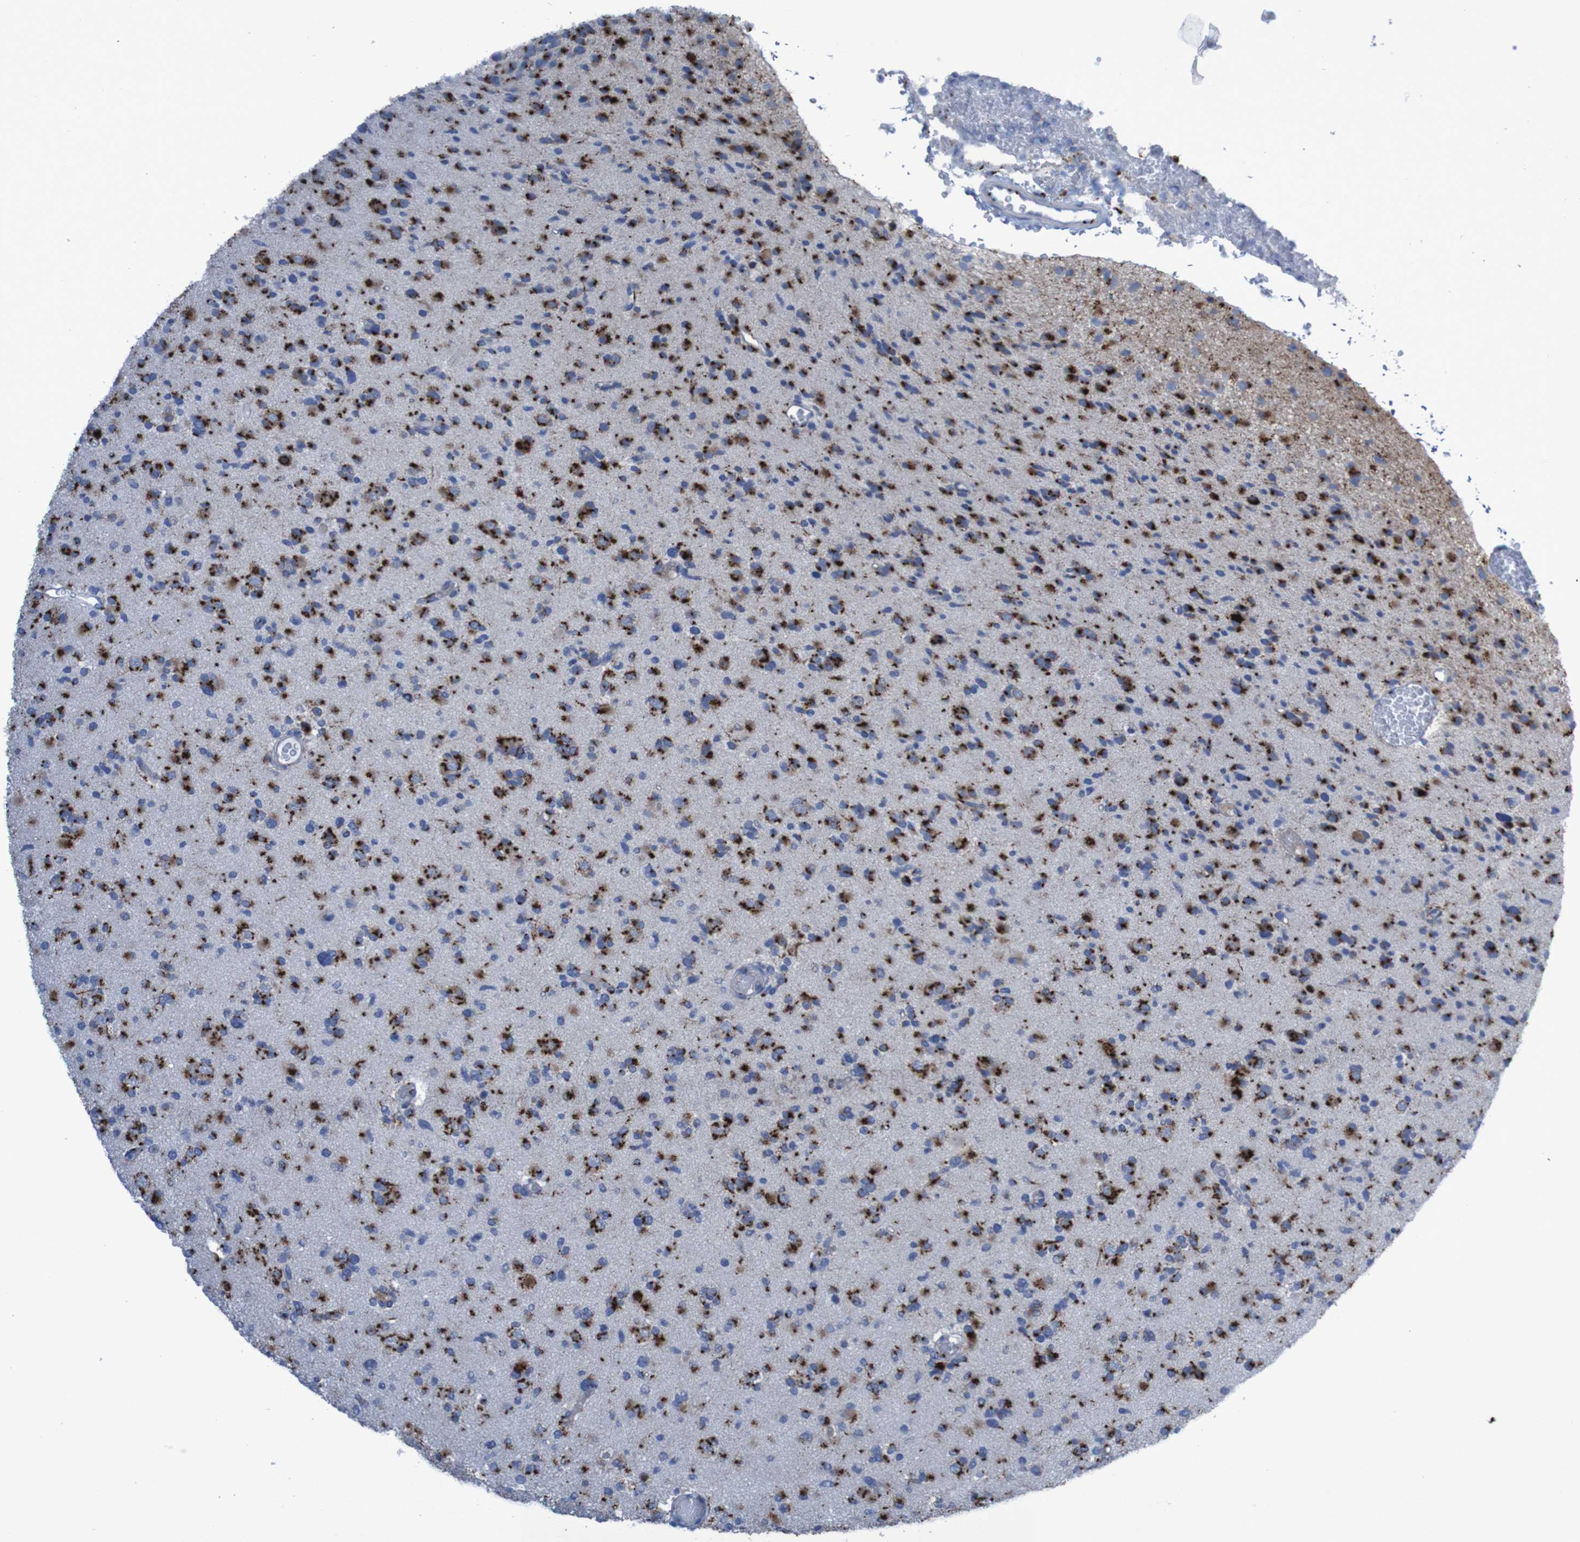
{"staining": {"intensity": "strong", "quantity": ">75%", "location": "cytoplasmic/membranous"}, "tissue": "glioma", "cell_type": "Tumor cells", "image_type": "cancer", "snomed": [{"axis": "morphology", "description": "Glioma, malignant, Low grade"}, {"axis": "topography", "description": "Brain"}], "caption": "IHC (DAB (3,3'-diaminobenzidine)) staining of human glioma shows strong cytoplasmic/membranous protein staining in about >75% of tumor cells.", "gene": "GOLM1", "patient": {"sex": "female", "age": 22}}